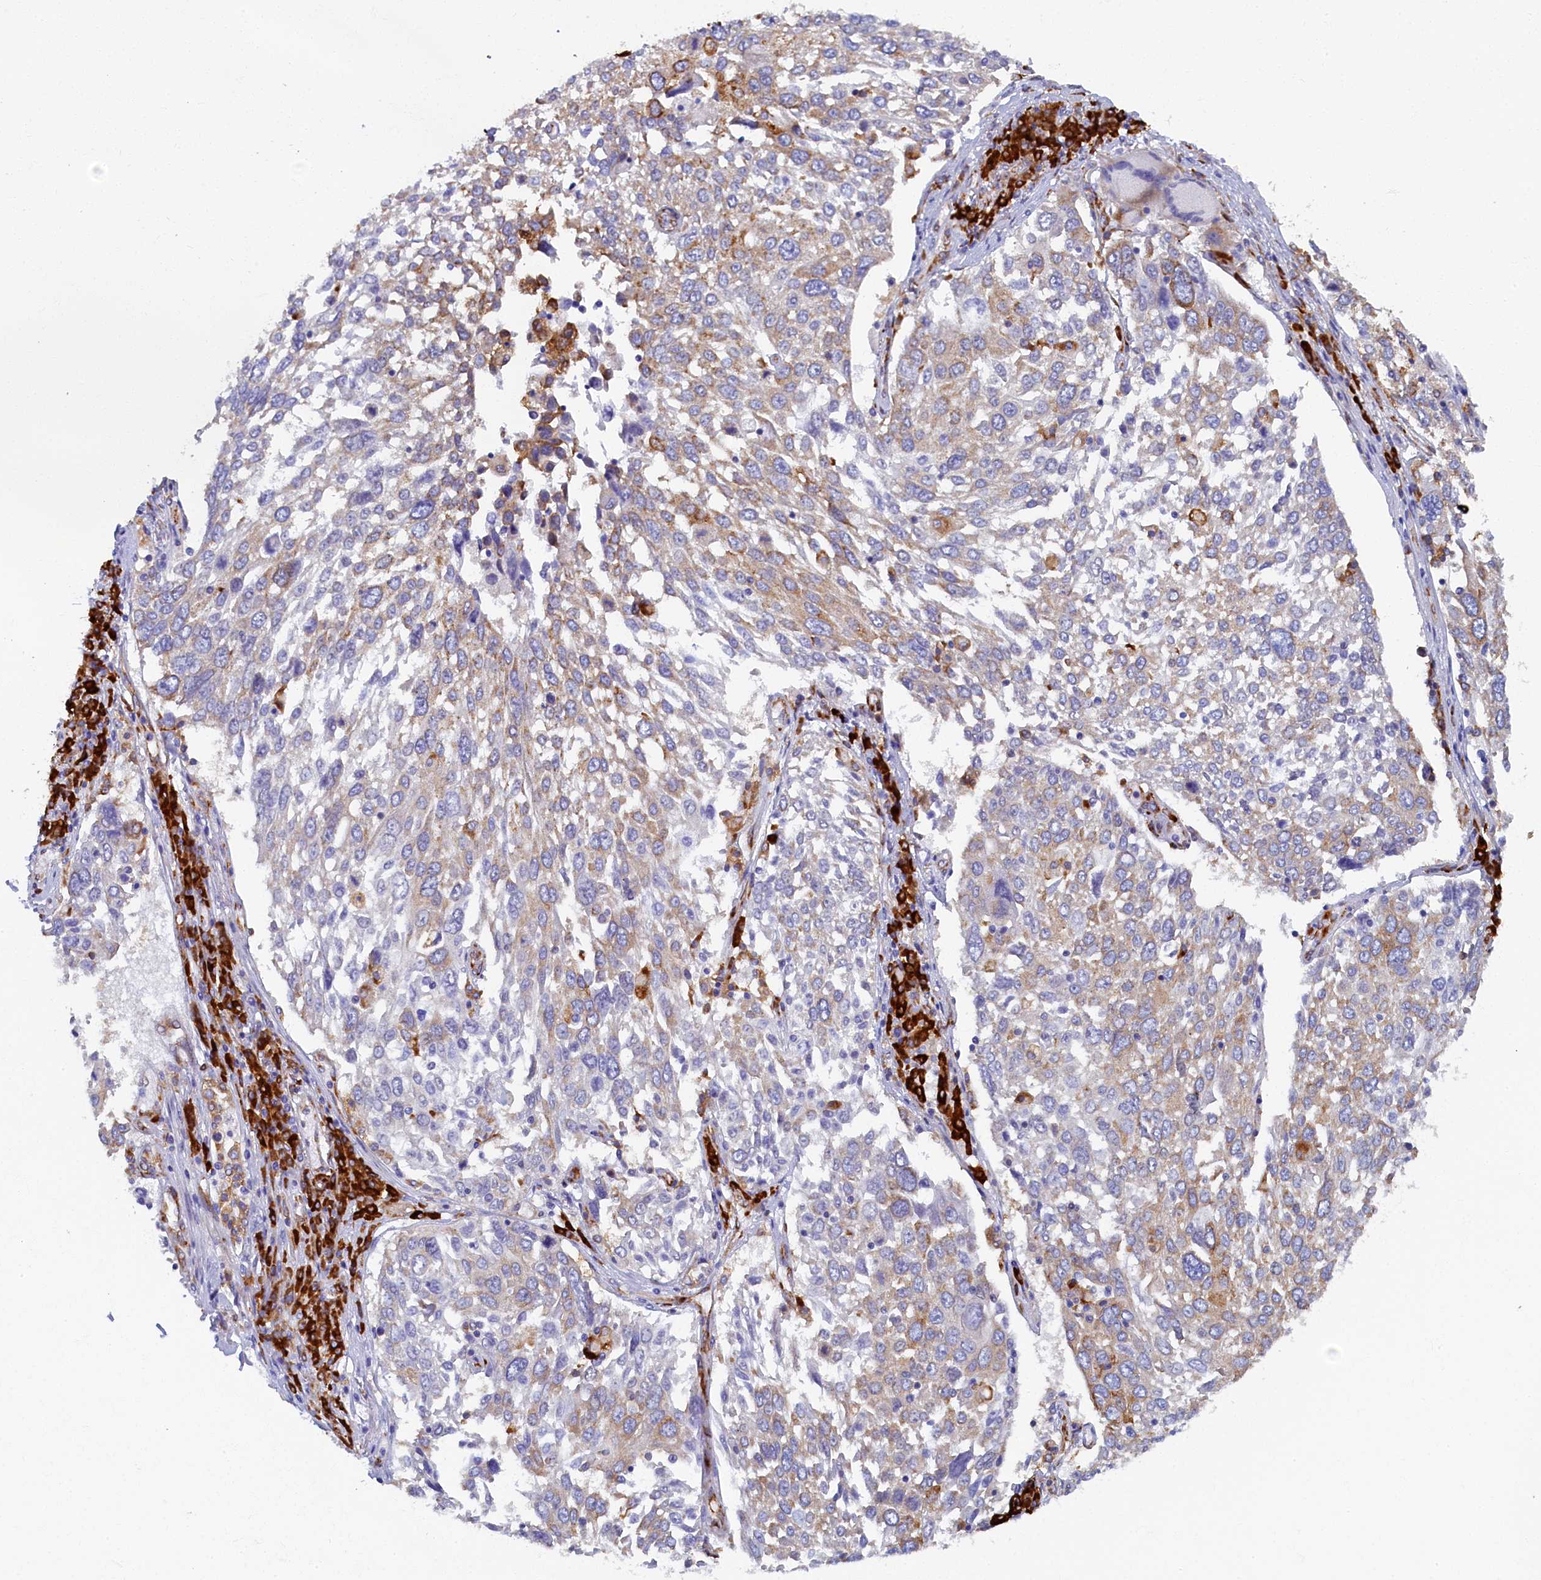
{"staining": {"intensity": "moderate", "quantity": "25%-75%", "location": "cytoplasmic/membranous"}, "tissue": "lung cancer", "cell_type": "Tumor cells", "image_type": "cancer", "snomed": [{"axis": "morphology", "description": "Squamous cell carcinoma, NOS"}, {"axis": "topography", "description": "Lung"}], "caption": "This is a histology image of immunohistochemistry (IHC) staining of lung cancer, which shows moderate staining in the cytoplasmic/membranous of tumor cells.", "gene": "TMEM18", "patient": {"sex": "male", "age": 65}}